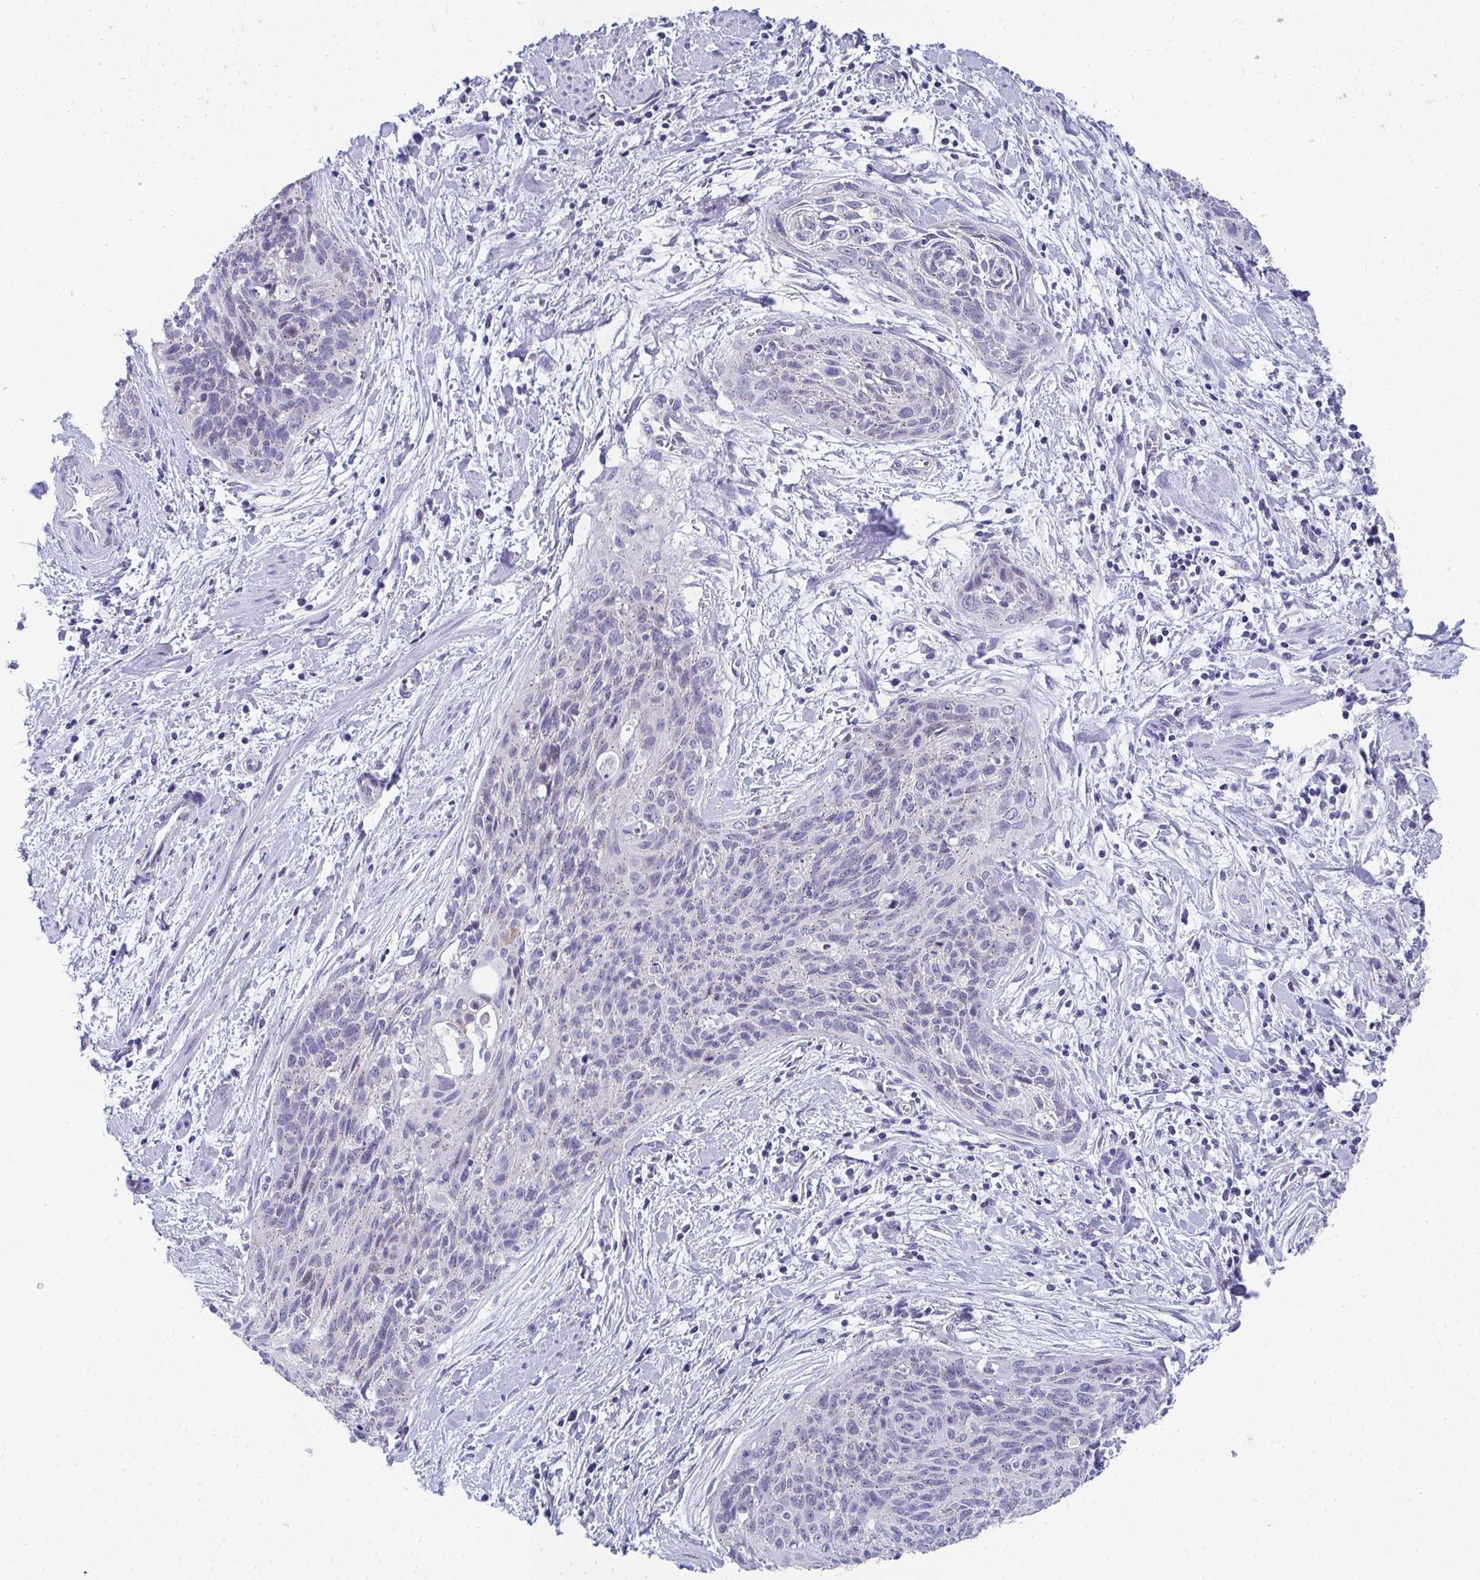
{"staining": {"intensity": "negative", "quantity": "none", "location": "none"}, "tissue": "cervical cancer", "cell_type": "Tumor cells", "image_type": "cancer", "snomed": [{"axis": "morphology", "description": "Squamous cell carcinoma, NOS"}, {"axis": "topography", "description": "Cervix"}], "caption": "Cervical squamous cell carcinoma stained for a protein using immunohistochemistry (IHC) demonstrates no expression tumor cells.", "gene": "TMPRSS2", "patient": {"sex": "female", "age": 55}}